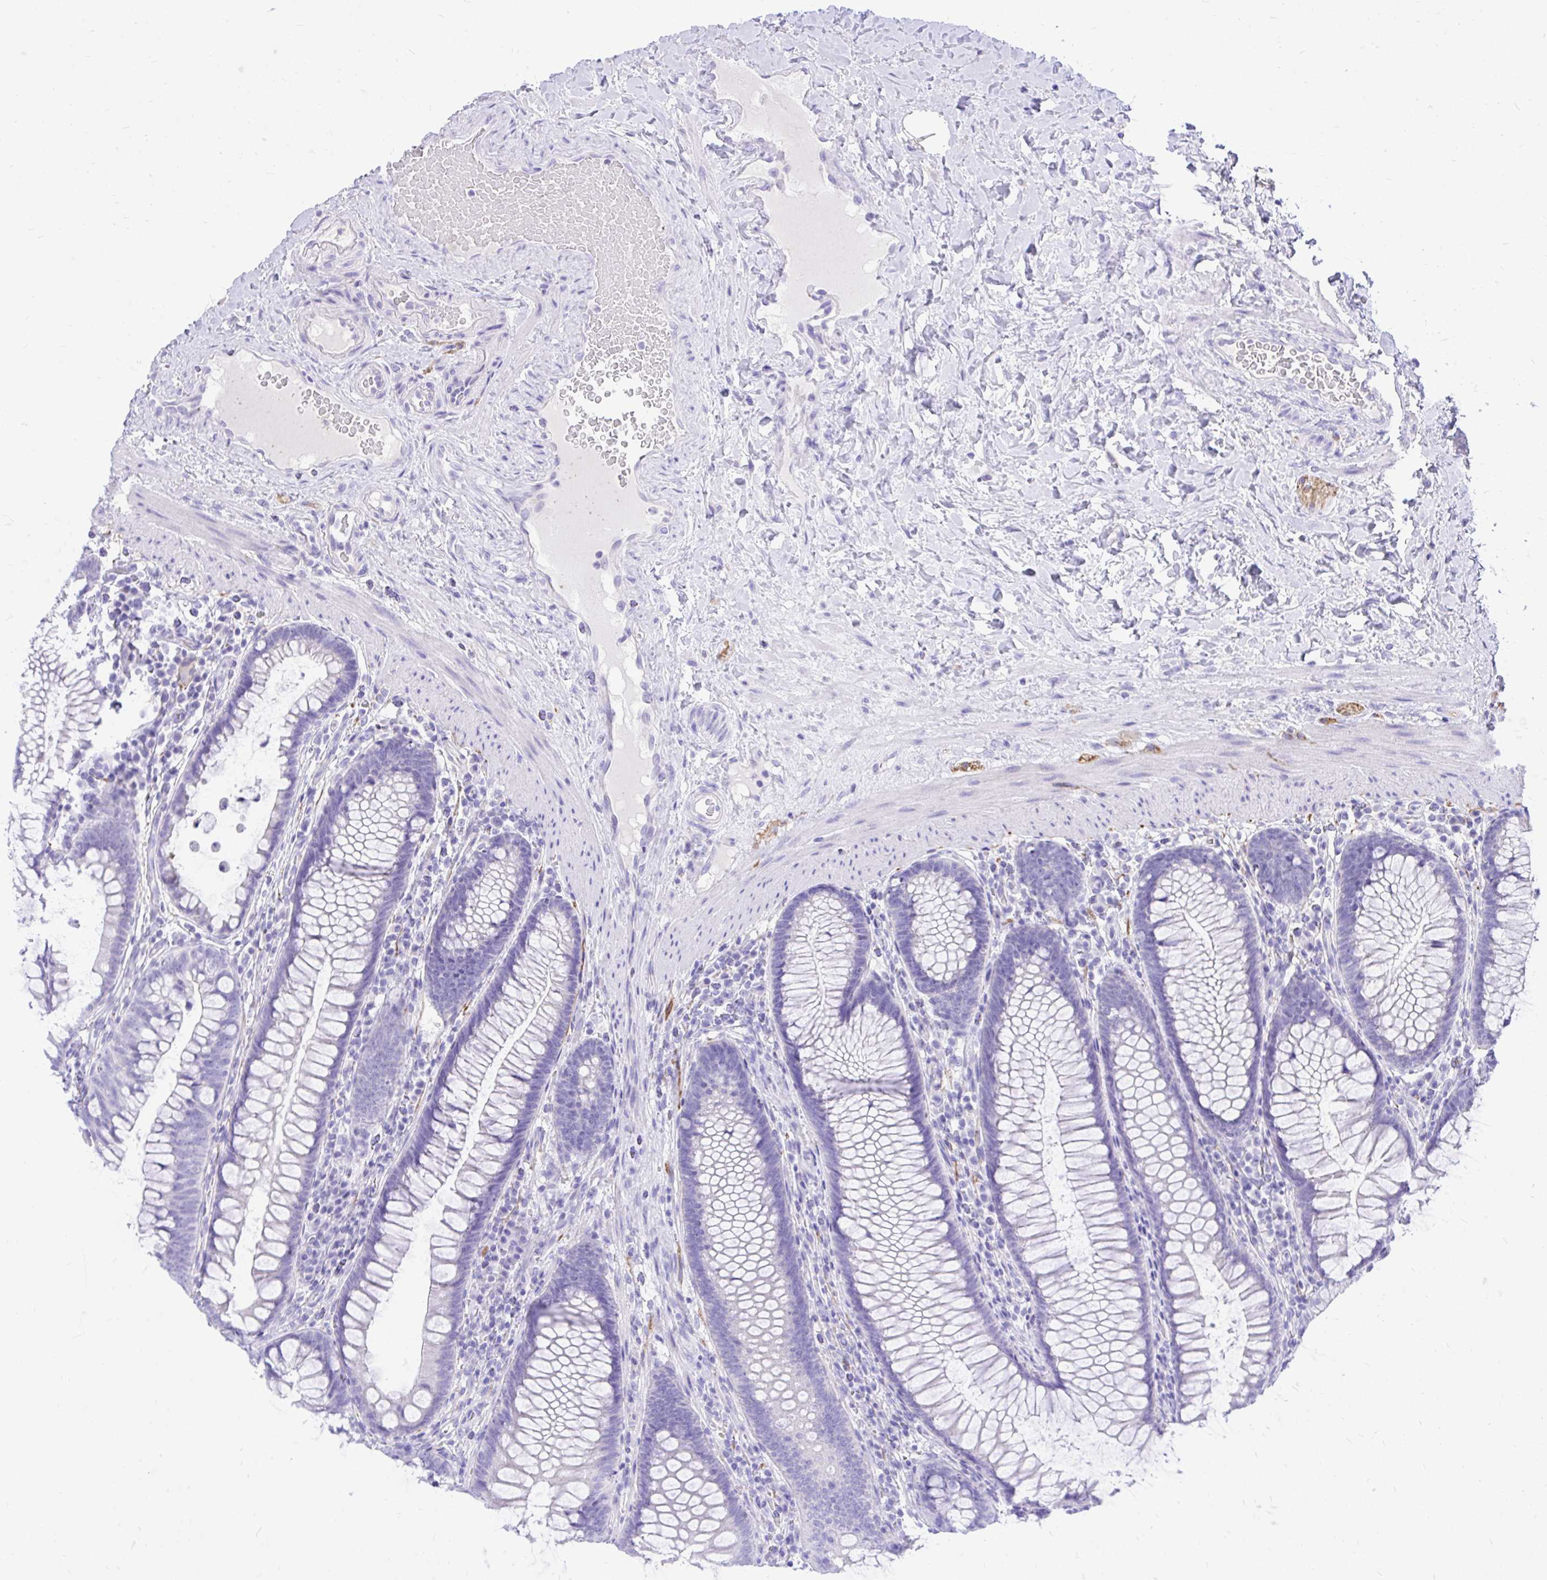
{"staining": {"intensity": "negative", "quantity": "none", "location": "none"}, "tissue": "colon", "cell_type": "Endothelial cells", "image_type": "normal", "snomed": [{"axis": "morphology", "description": "Normal tissue, NOS"}, {"axis": "morphology", "description": "Adenoma, NOS"}, {"axis": "topography", "description": "Soft tissue"}, {"axis": "topography", "description": "Colon"}], "caption": "Endothelial cells show no significant protein expression in unremarkable colon. Nuclei are stained in blue.", "gene": "MON1A", "patient": {"sex": "male", "age": 47}}